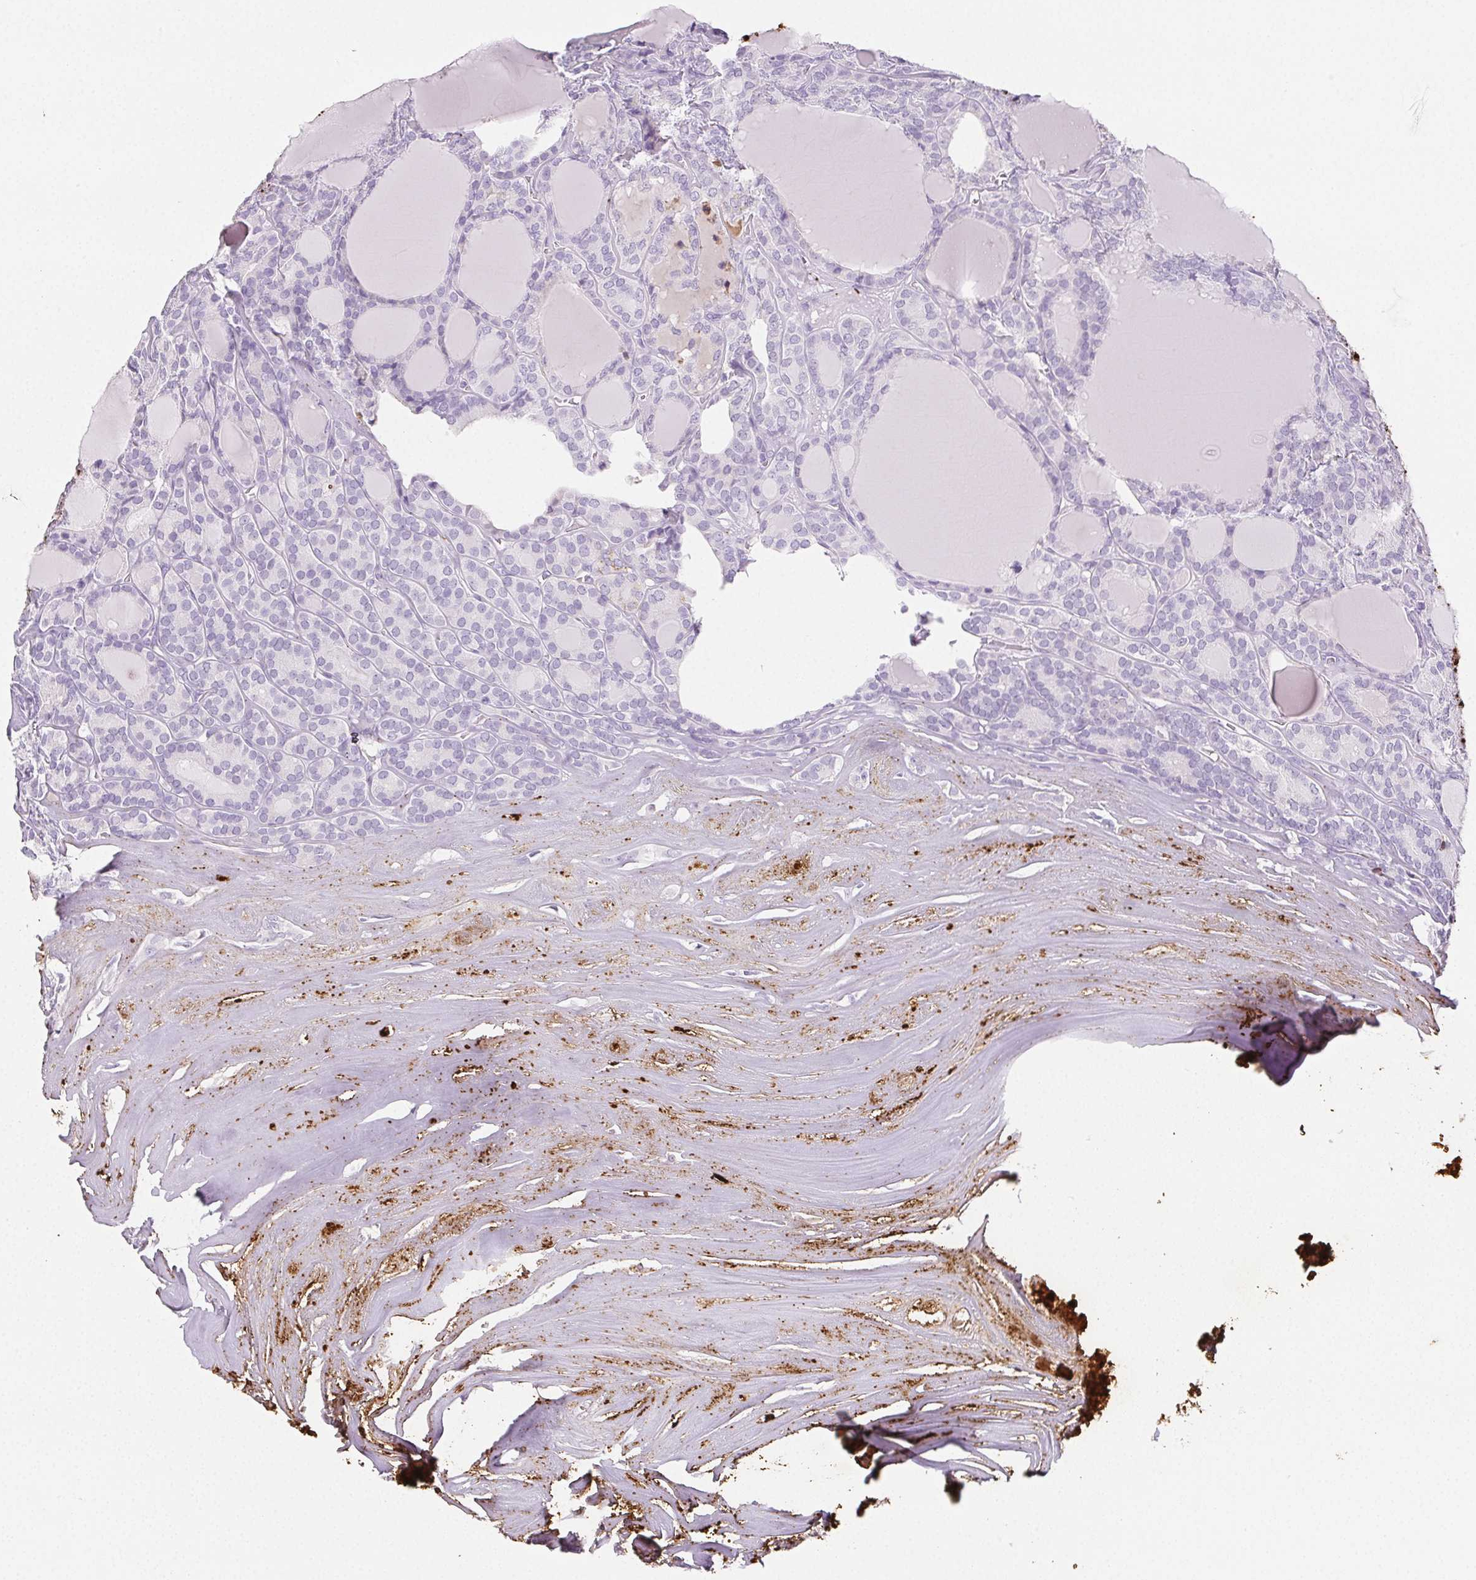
{"staining": {"intensity": "negative", "quantity": "none", "location": "none"}, "tissue": "thyroid cancer", "cell_type": "Tumor cells", "image_type": "cancer", "snomed": [{"axis": "morphology", "description": "Follicular adenoma carcinoma, NOS"}, {"axis": "topography", "description": "Thyroid gland"}], "caption": "DAB (3,3'-diaminobenzidine) immunohistochemical staining of thyroid cancer (follicular adenoma carcinoma) exhibits no significant positivity in tumor cells.", "gene": "VTN", "patient": {"sex": "male", "age": 74}}